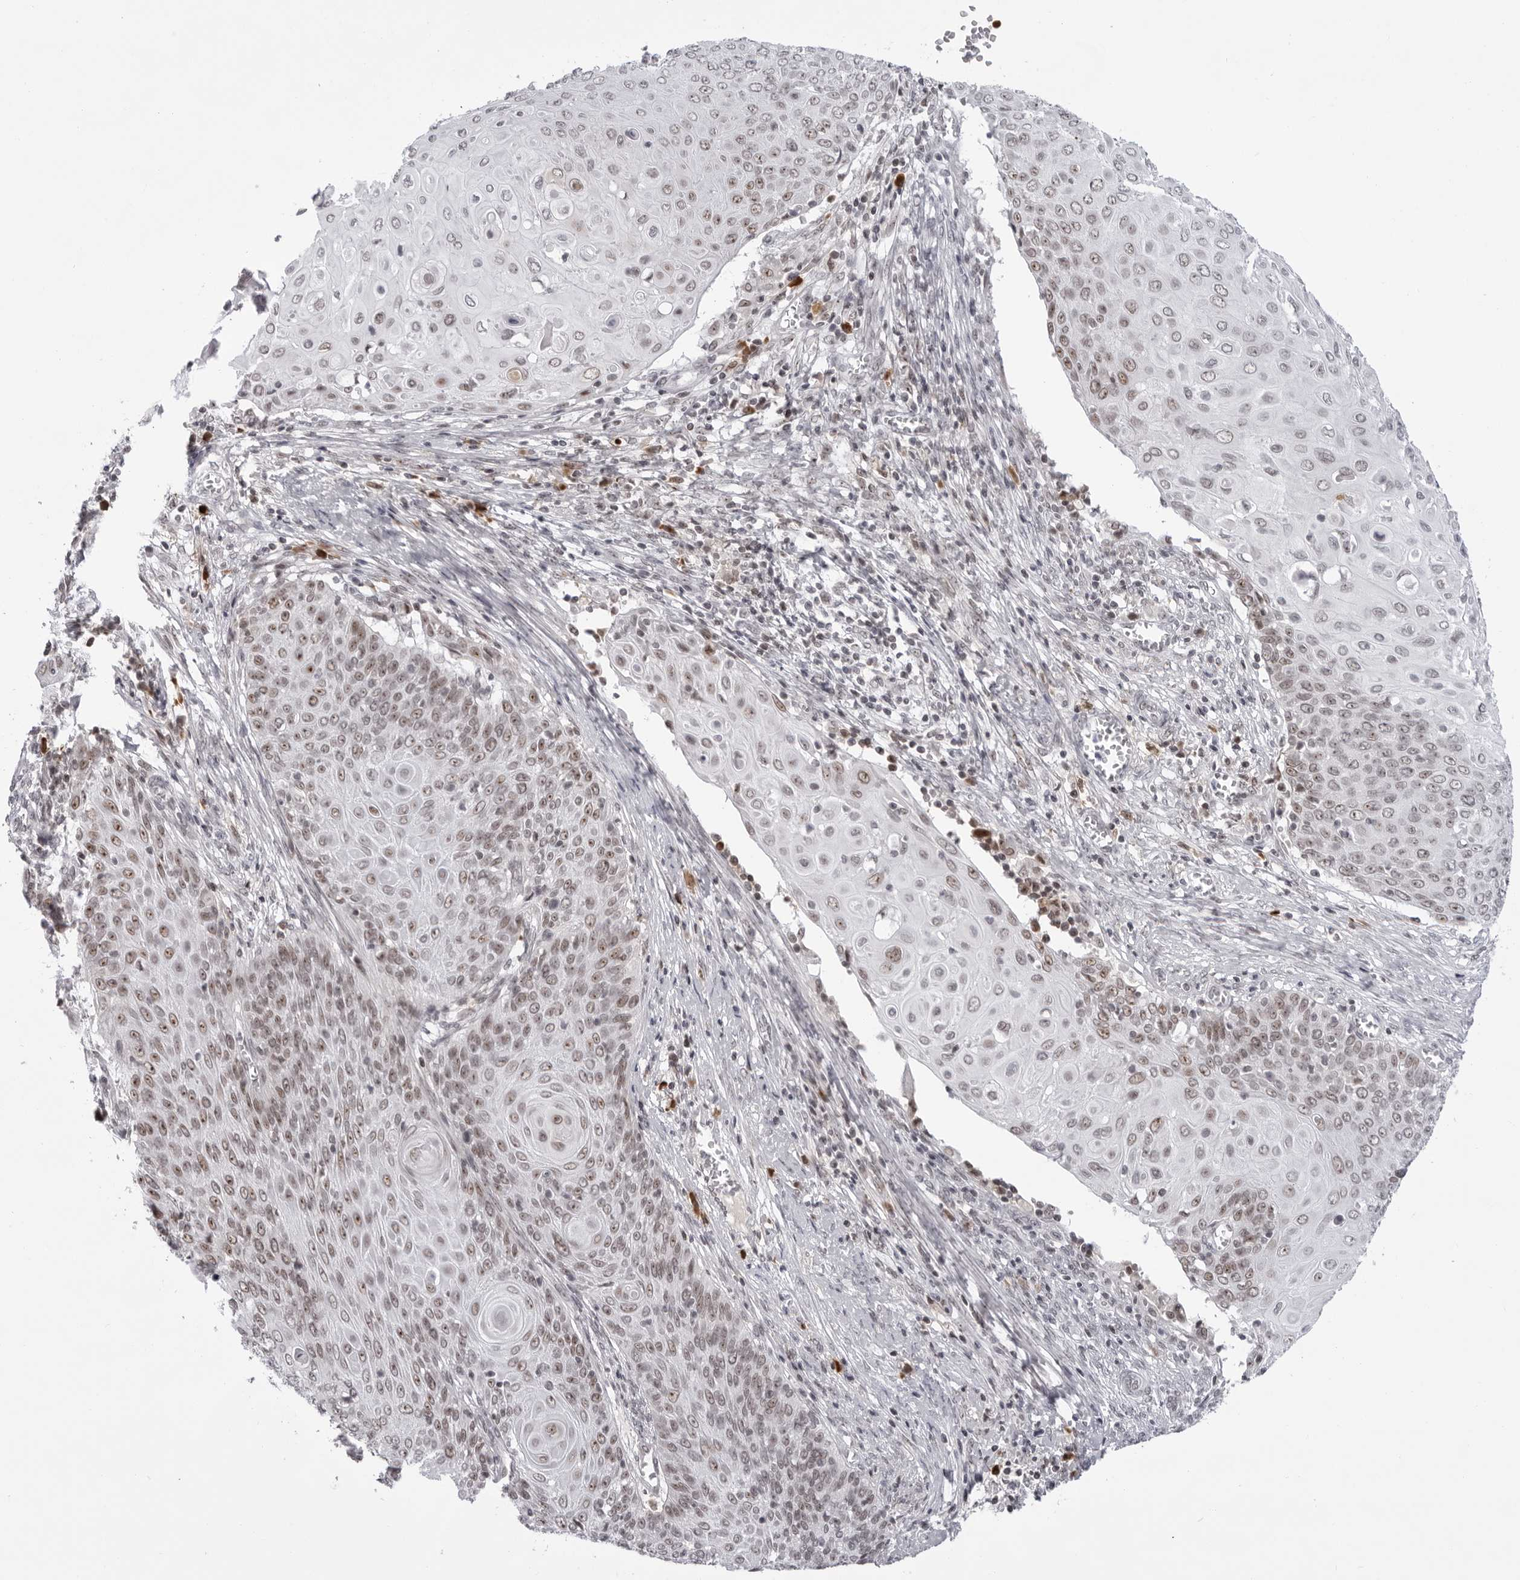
{"staining": {"intensity": "moderate", "quantity": ">75%", "location": "nuclear"}, "tissue": "cervical cancer", "cell_type": "Tumor cells", "image_type": "cancer", "snomed": [{"axis": "morphology", "description": "Squamous cell carcinoma, NOS"}, {"axis": "topography", "description": "Cervix"}], "caption": "A high-resolution photomicrograph shows IHC staining of cervical cancer (squamous cell carcinoma), which reveals moderate nuclear expression in approximately >75% of tumor cells.", "gene": "EXOSC10", "patient": {"sex": "female", "age": 39}}